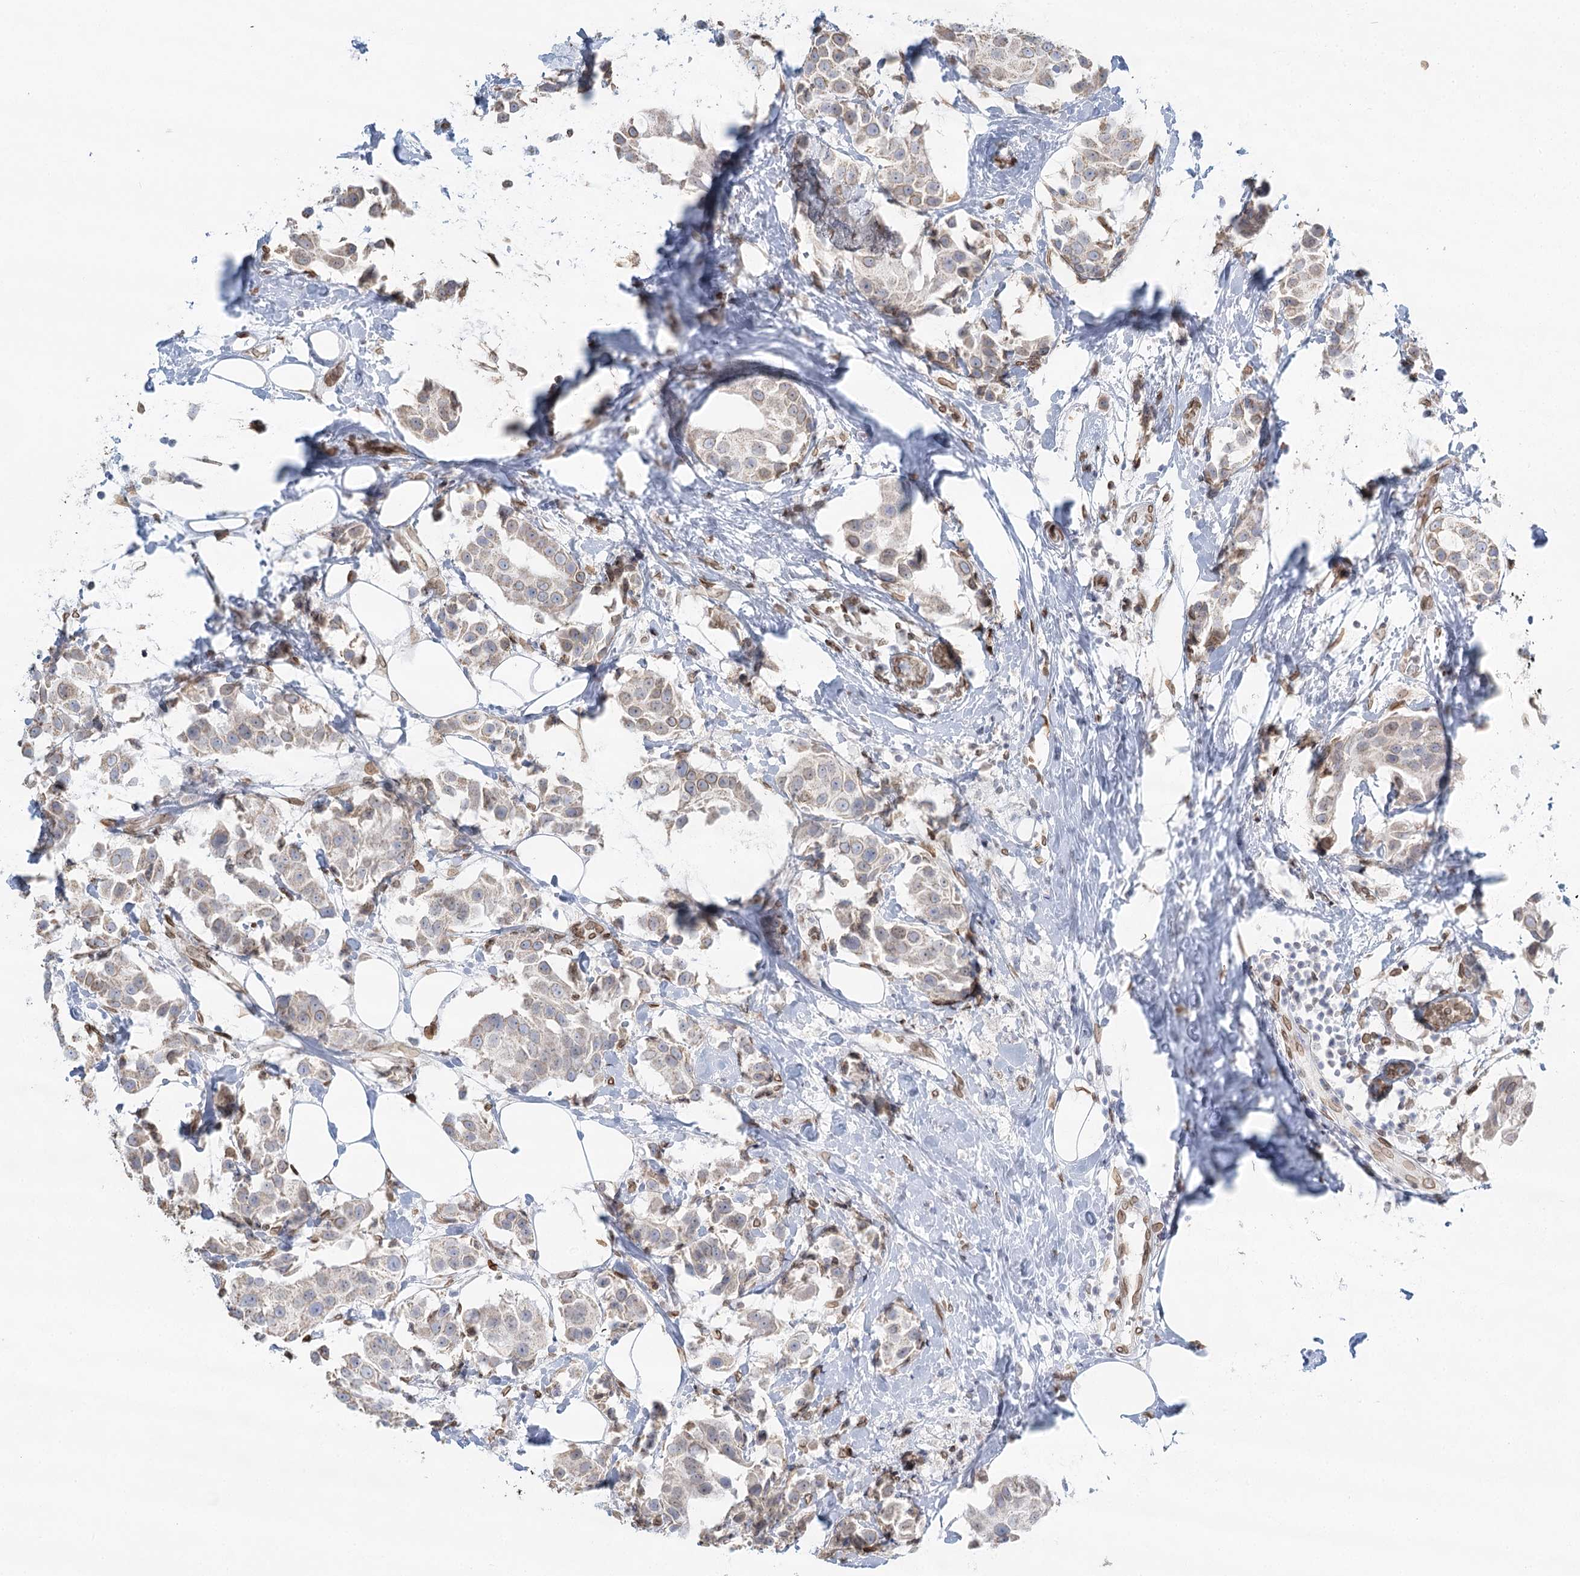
{"staining": {"intensity": "weak", "quantity": "<25%", "location": "cytoplasmic/membranous"}, "tissue": "breast cancer", "cell_type": "Tumor cells", "image_type": "cancer", "snomed": [{"axis": "morphology", "description": "Normal tissue, NOS"}, {"axis": "morphology", "description": "Duct carcinoma"}, {"axis": "topography", "description": "Breast"}], "caption": "Immunohistochemical staining of human breast infiltrating ductal carcinoma shows no significant staining in tumor cells. Nuclei are stained in blue.", "gene": "VWA5A", "patient": {"sex": "female", "age": 39}}